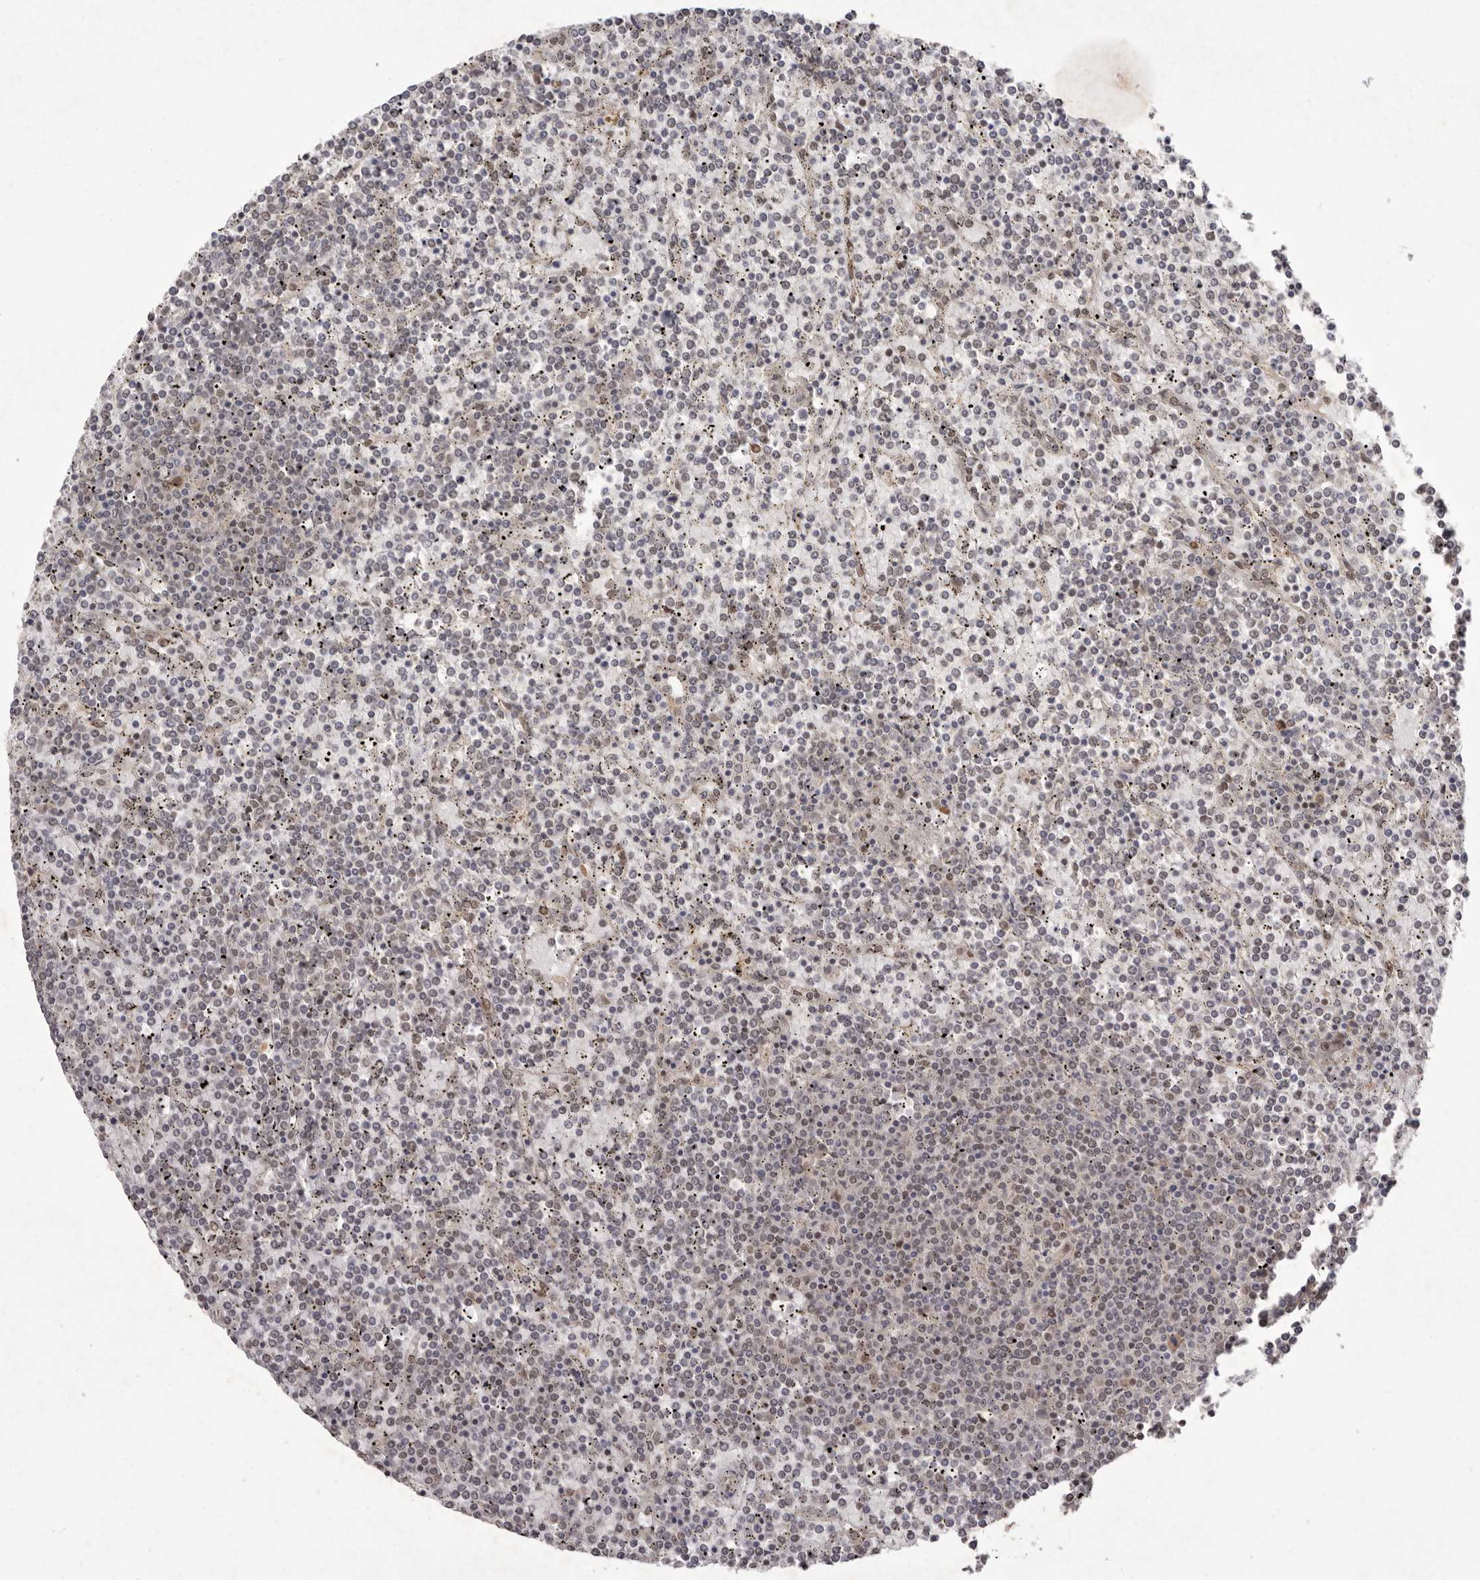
{"staining": {"intensity": "weak", "quantity": "25%-75%", "location": "nuclear"}, "tissue": "lymphoma", "cell_type": "Tumor cells", "image_type": "cancer", "snomed": [{"axis": "morphology", "description": "Malignant lymphoma, non-Hodgkin's type, Low grade"}, {"axis": "topography", "description": "Spleen"}], "caption": "Low-grade malignant lymphoma, non-Hodgkin's type was stained to show a protein in brown. There is low levels of weak nuclear staining in about 25%-75% of tumor cells. Using DAB (brown) and hematoxylin (blue) stains, captured at high magnification using brightfield microscopy.", "gene": "LRGUK", "patient": {"sex": "female", "age": 19}}